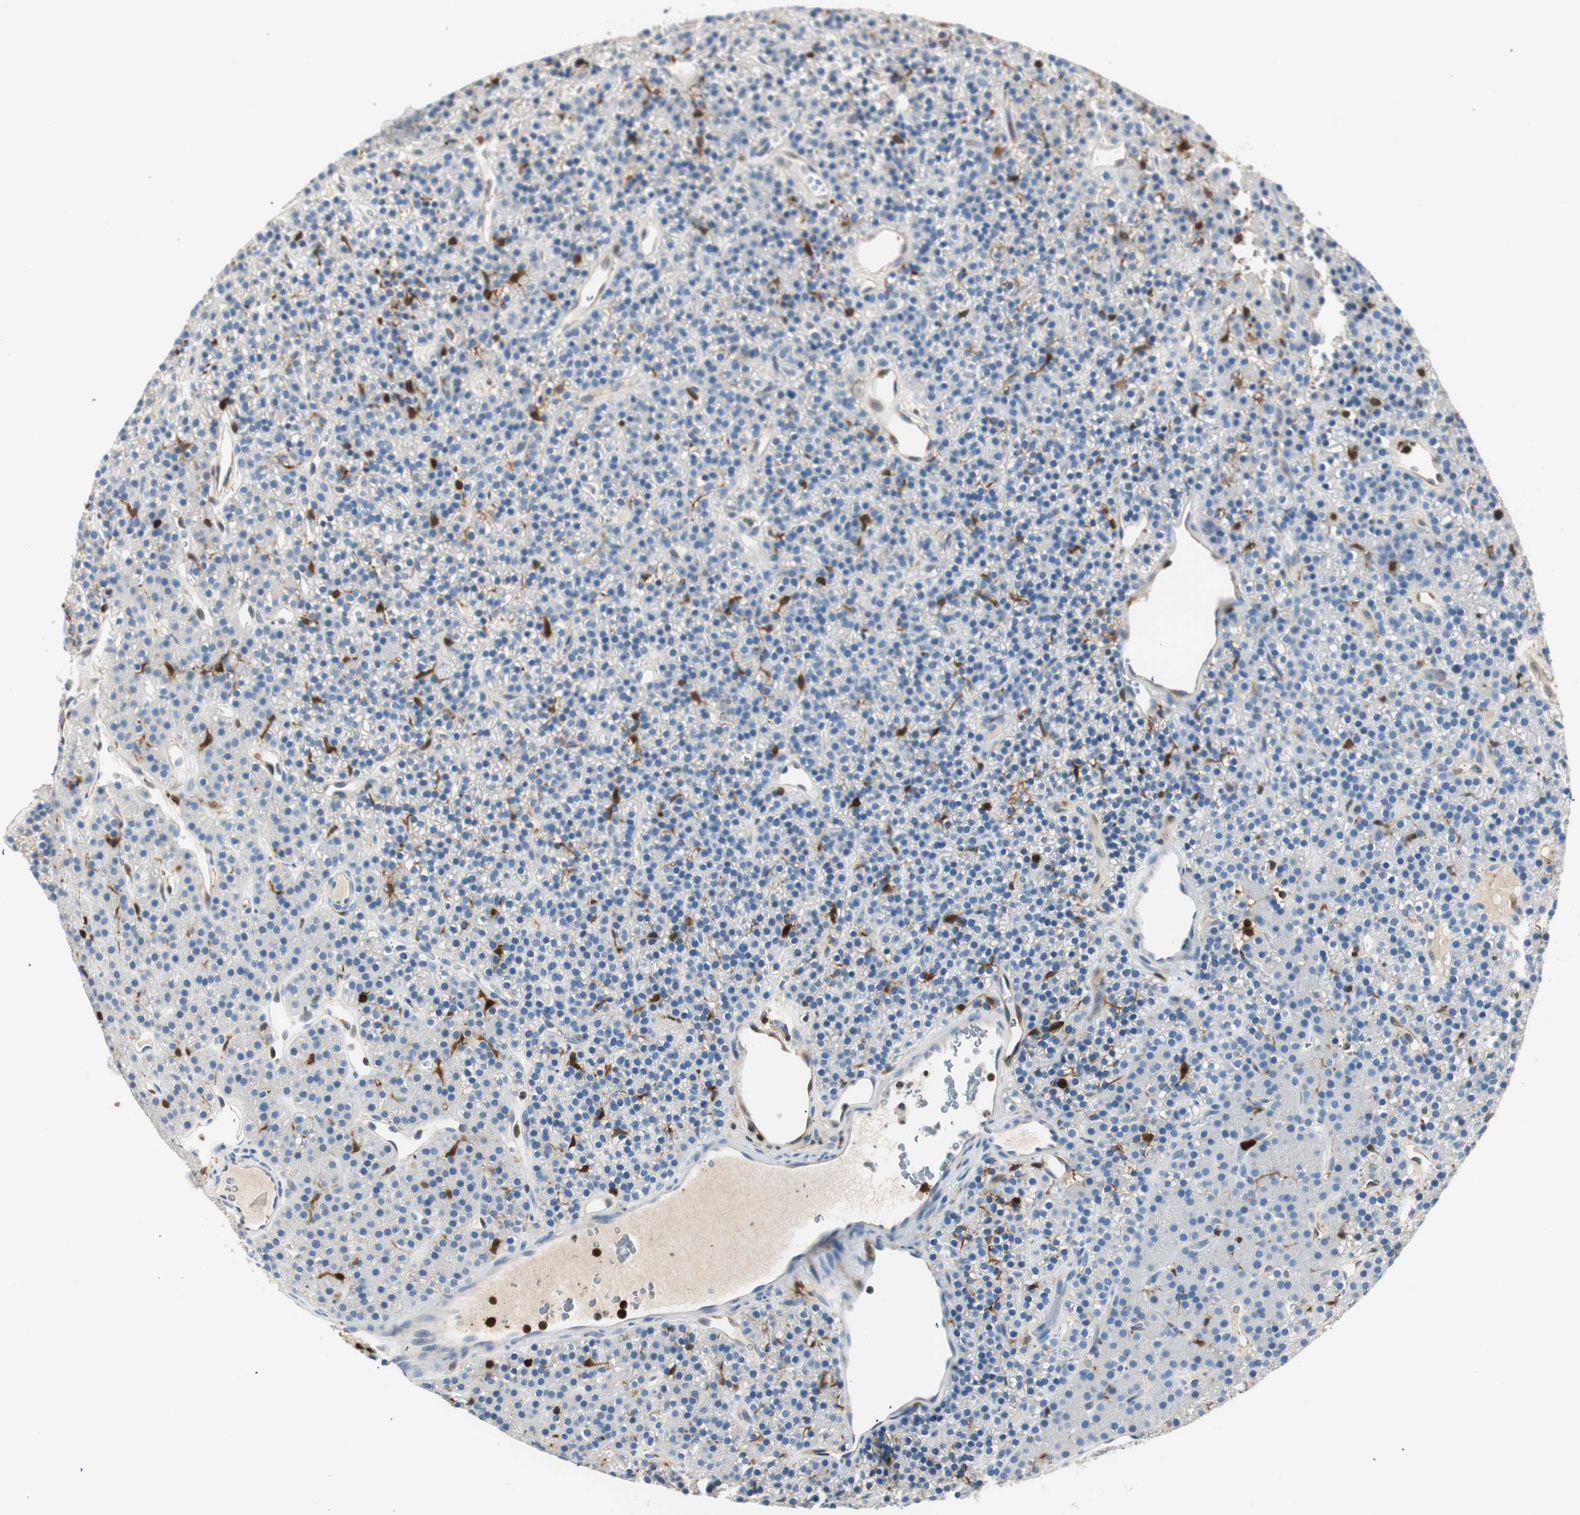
{"staining": {"intensity": "weak", "quantity": "<25%", "location": "cytoplasmic/membranous"}, "tissue": "parathyroid gland", "cell_type": "Glandular cells", "image_type": "normal", "snomed": [{"axis": "morphology", "description": "Normal tissue, NOS"}, {"axis": "morphology", "description": "Hyperplasia, NOS"}, {"axis": "topography", "description": "Parathyroid gland"}], "caption": "Glandular cells show no significant protein staining in unremarkable parathyroid gland. (IHC, brightfield microscopy, high magnification).", "gene": "COTL1", "patient": {"sex": "male", "age": 44}}